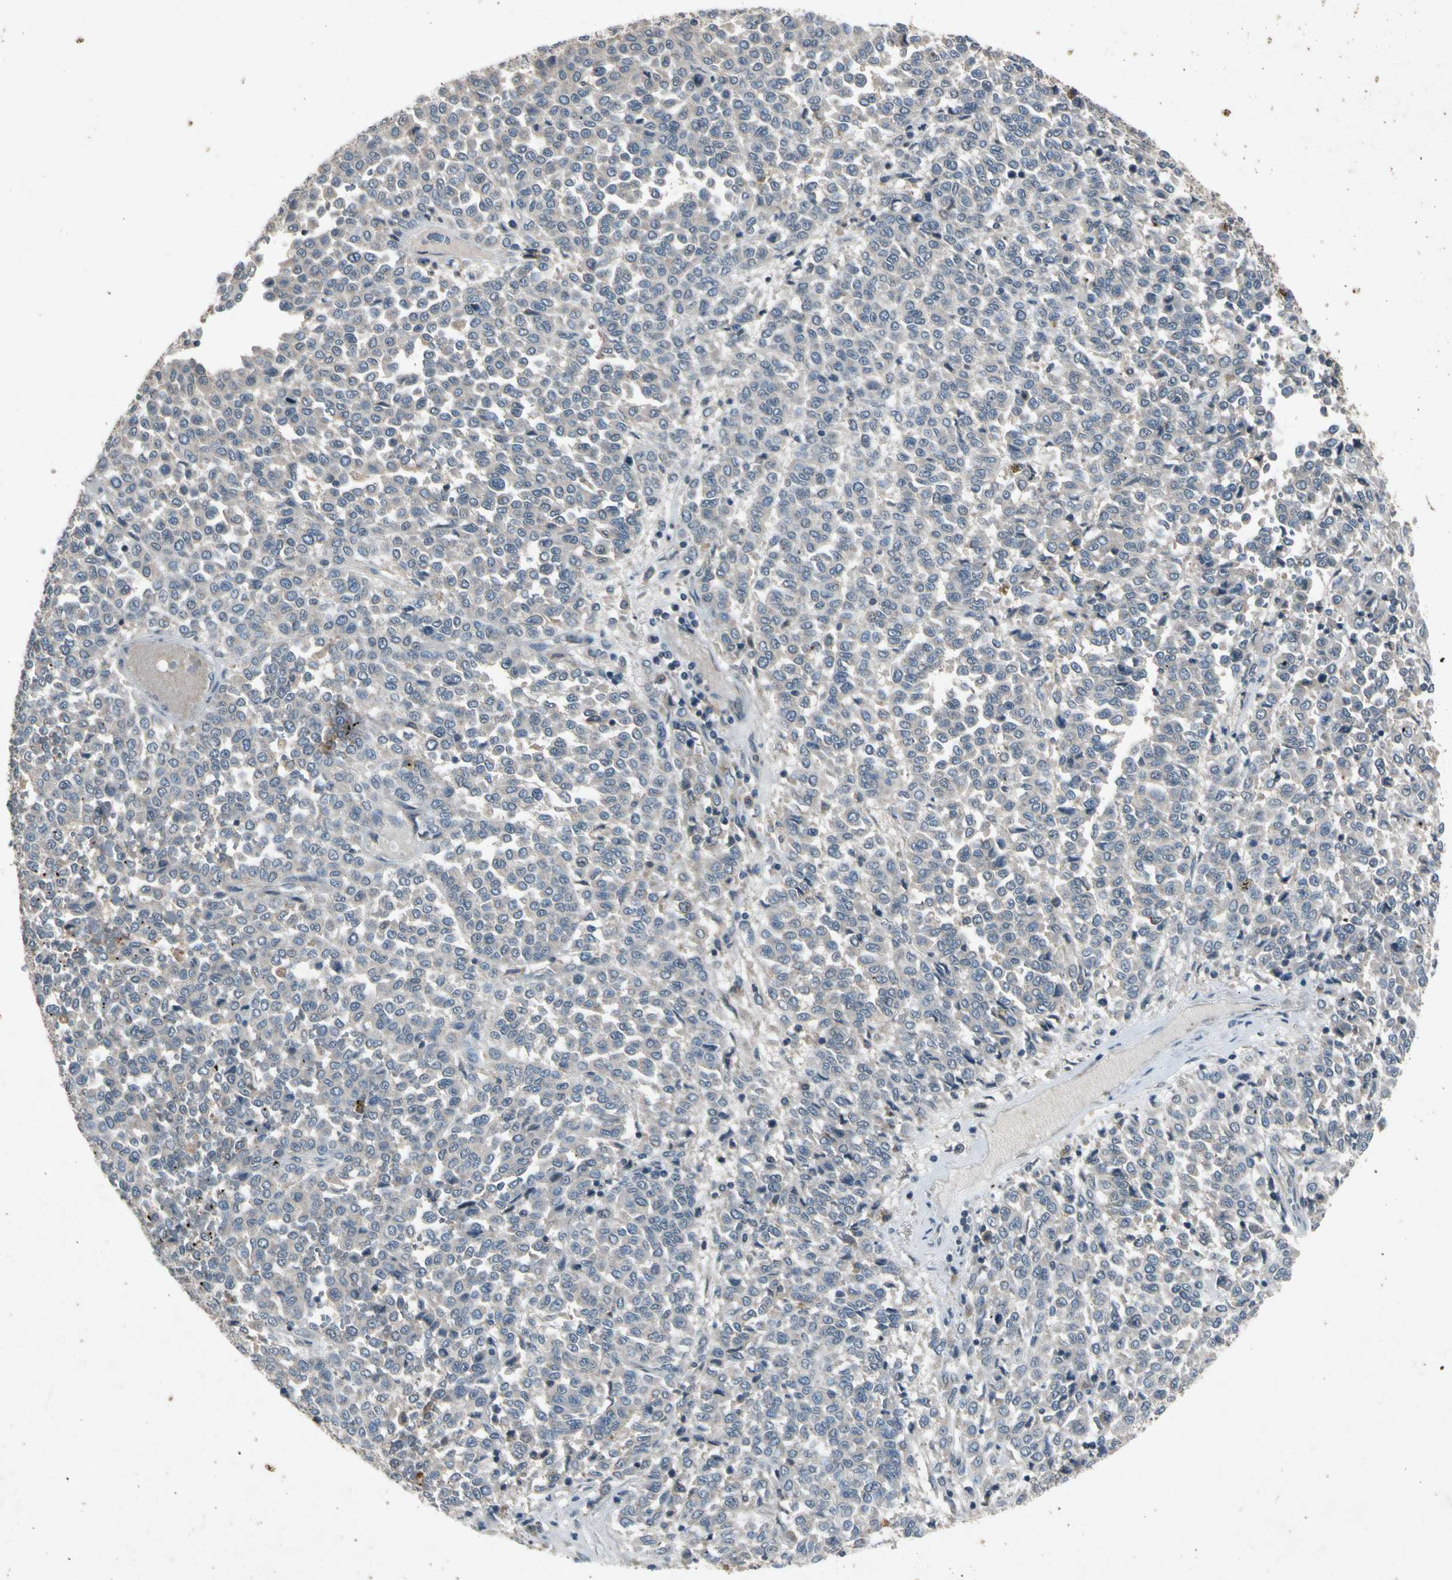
{"staining": {"intensity": "weak", "quantity": "<25%", "location": "cytoplasmic/membranous"}, "tissue": "melanoma", "cell_type": "Tumor cells", "image_type": "cancer", "snomed": [{"axis": "morphology", "description": "Malignant melanoma, Metastatic site"}, {"axis": "topography", "description": "Pancreas"}], "caption": "A histopathology image of human melanoma is negative for staining in tumor cells. (DAB immunohistochemistry (IHC) visualized using brightfield microscopy, high magnification).", "gene": "GPLD1", "patient": {"sex": "female", "age": 30}}